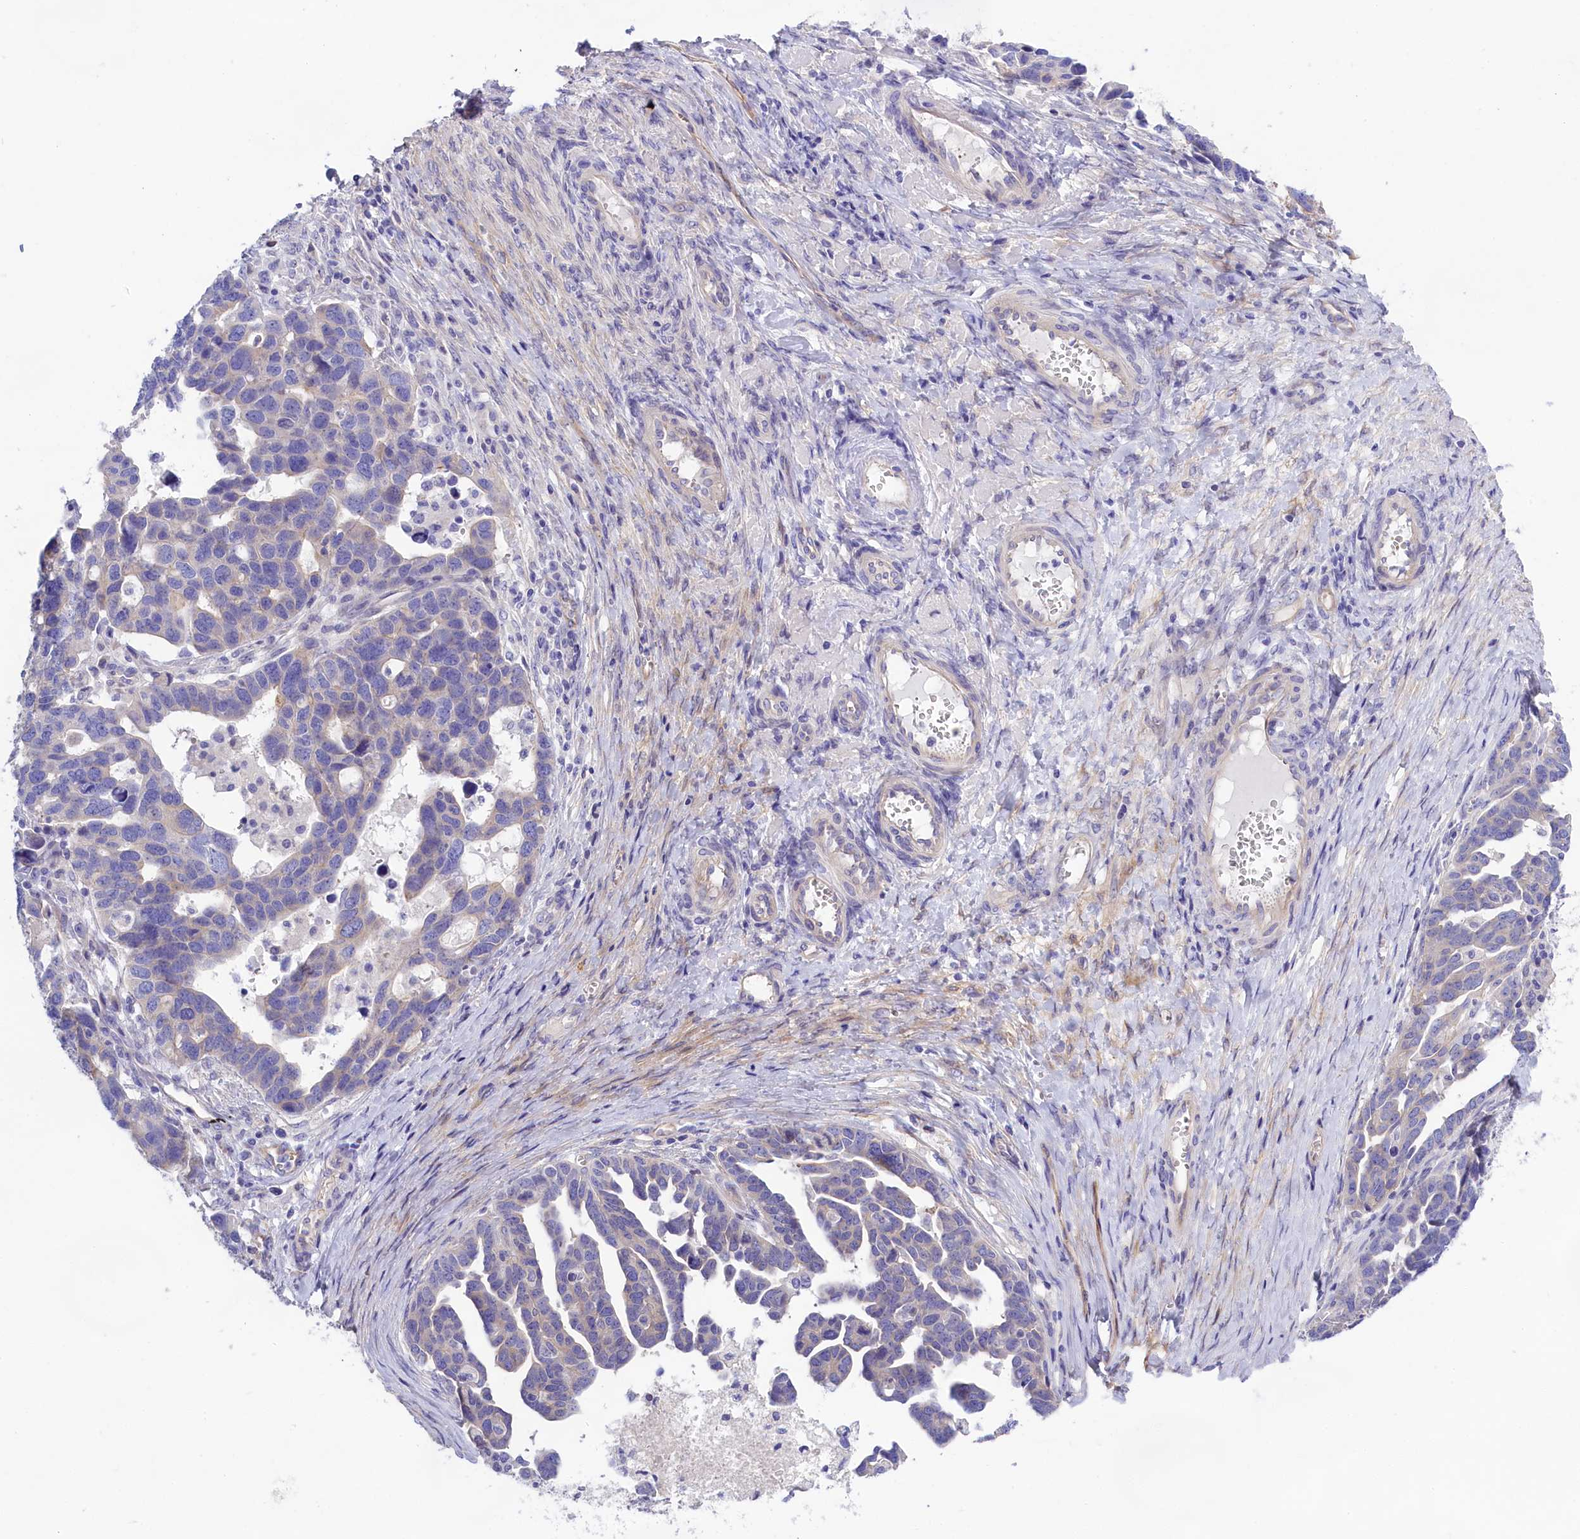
{"staining": {"intensity": "negative", "quantity": "none", "location": "none"}, "tissue": "ovarian cancer", "cell_type": "Tumor cells", "image_type": "cancer", "snomed": [{"axis": "morphology", "description": "Cystadenocarcinoma, serous, NOS"}, {"axis": "topography", "description": "Ovary"}], "caption": "An immunohistochemistry histopathology image of ovarian cancer (serous cystadenocarcinoma) is shown. There is no staining in tumor cells of ovarian cancer (serous cystadenocarcinoma). The staining was performed using DAB (3,3'-diaminobenzidine) to visualize the protein expression in brown, while the nuclei were stained in blue with hematoxylin (Magnification: 20x).", "gene": "PPP1R13L", "patient": {"sex": "female", "age": 54}}